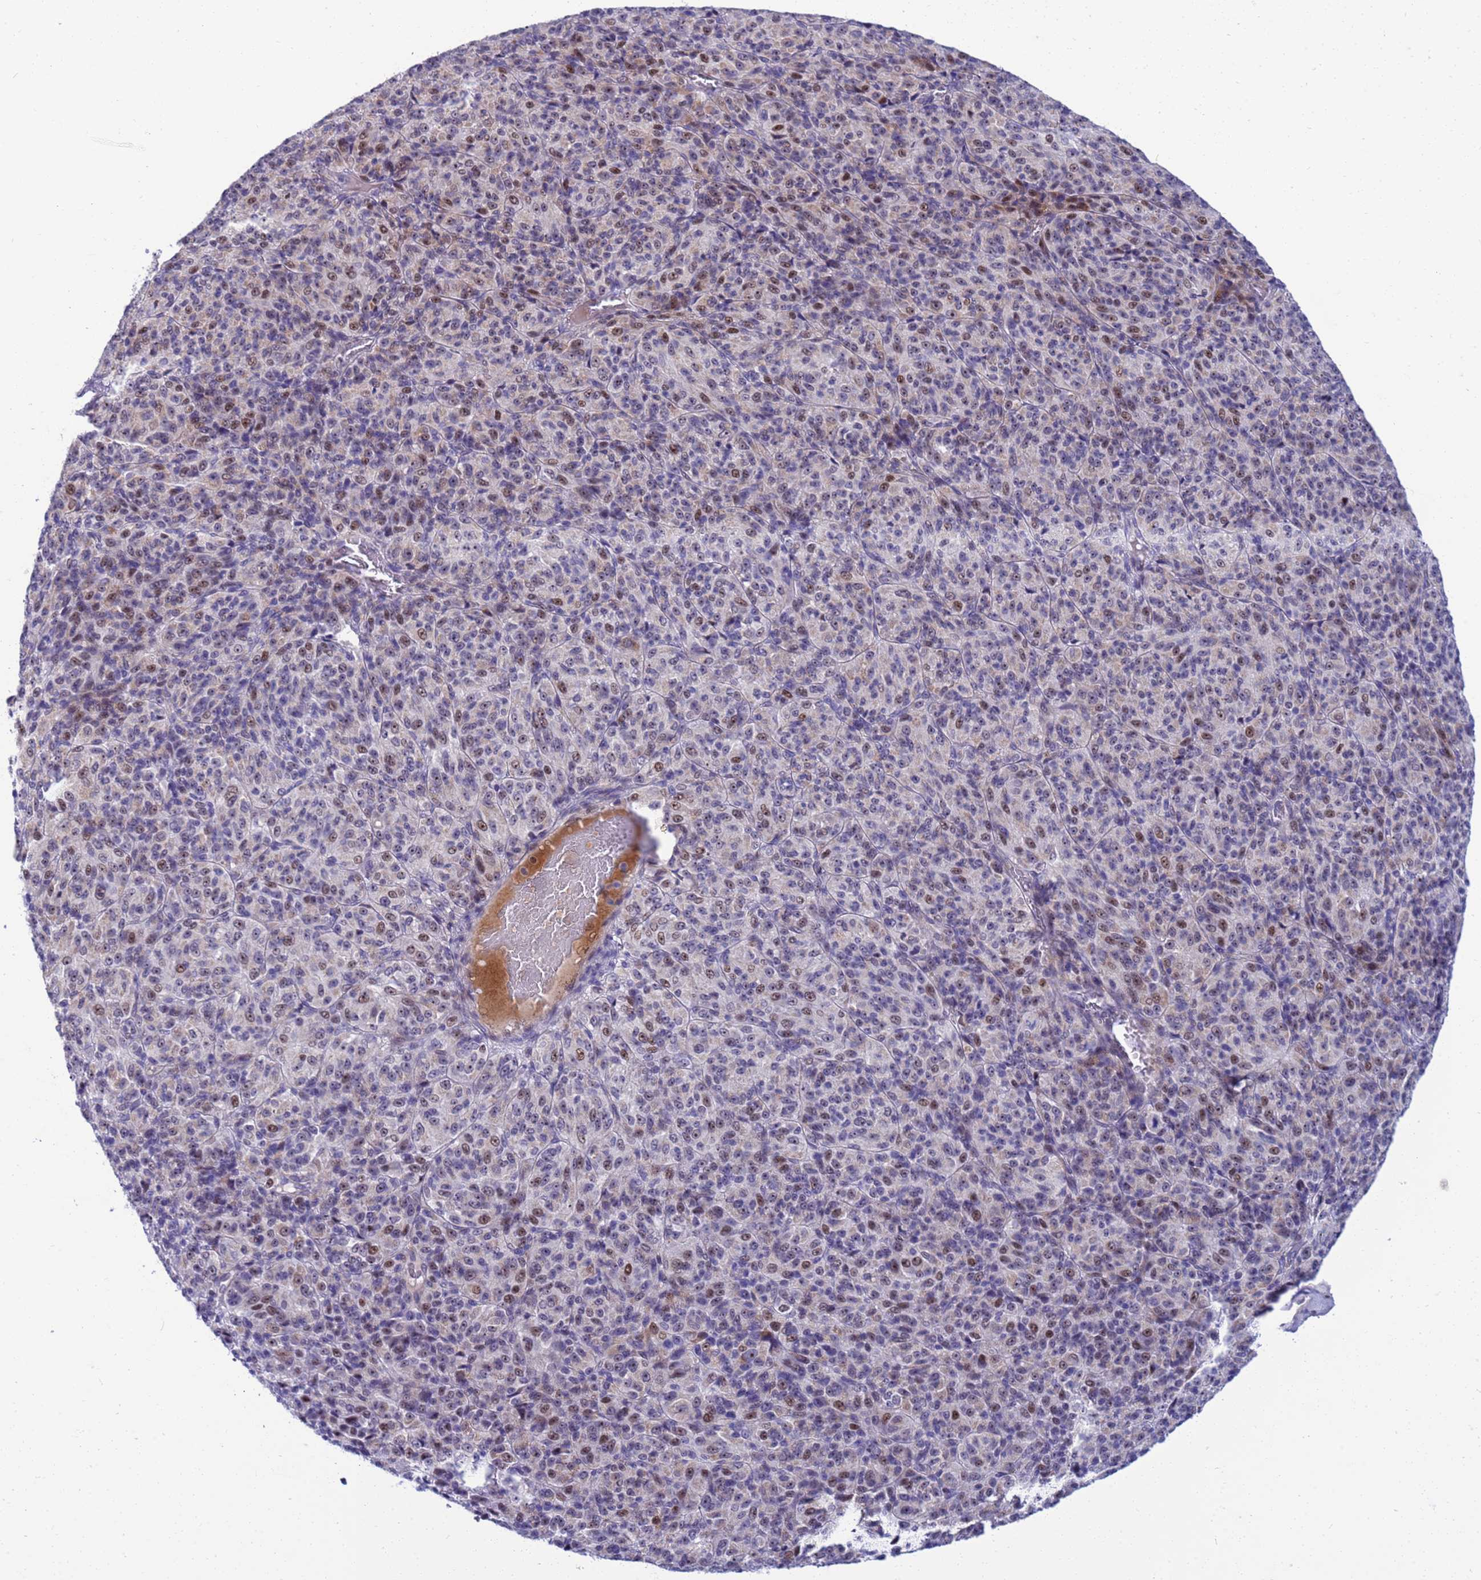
{"staining": {"intensity": "moderate", "quantity": "25%-75%", "location": "nuclear"}, "tissue": "melanoma", "cell_type": "Tumor cells", "image_type": "cancer", "snomed": [{"axis": "morphology", "description": "Malignant melanoma, Metastatic site"}, {"axis": "topography", "description": "Brain"}], "caption": "This micrograph displays IHC staining of human melanoma, with medium moderate nuclear staining in approximately 25%-75% of tumor cells.", "gene": "LRATD1", "patient": {"sex": "female", "age": 56}}